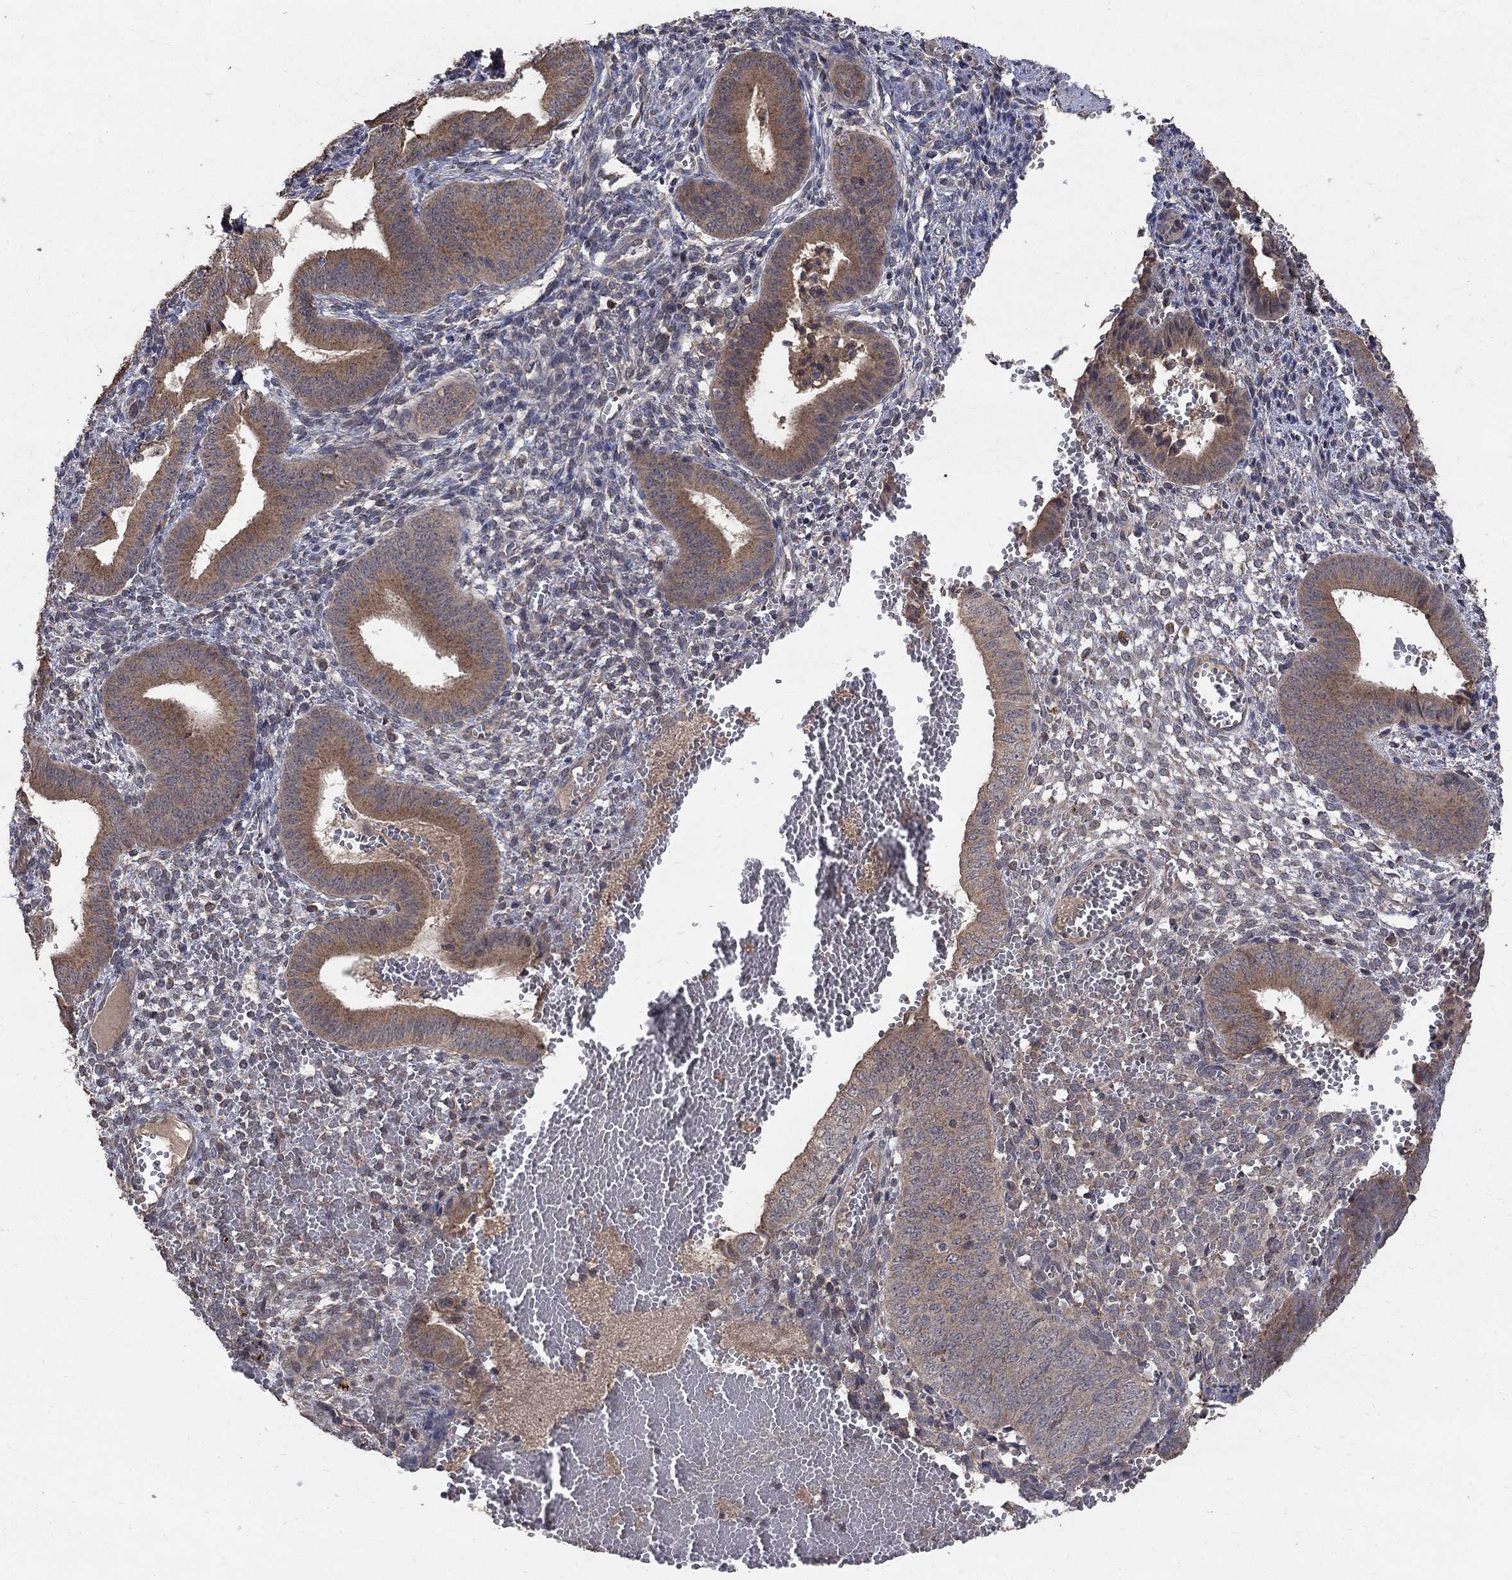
{"staining": {"intensity": "weak", "quantity": "25%-75%", "location": "cytoplasmic/membranous"}, "tissue": "endometrium", "cell_type": "Cells in endometrial stroma", "image_type": "normal", "snomed": [{"axis": "morphology", "description": "Normal tissue, NOS"}, {"axis": "topography", "description": "Endometrium"}], "caption": "Cells in endometrial stroma show low levels of weak cytoplasmic/membranous expression in approximately 25%-75% of cells in unremarkable endometrium. Using DAB (brown) and hematoxylin (blue) stains, captured at high magnification using brightfield microscopy.", "gene": "C17orf75", "patient": {"sex": "female", "age": 42}}